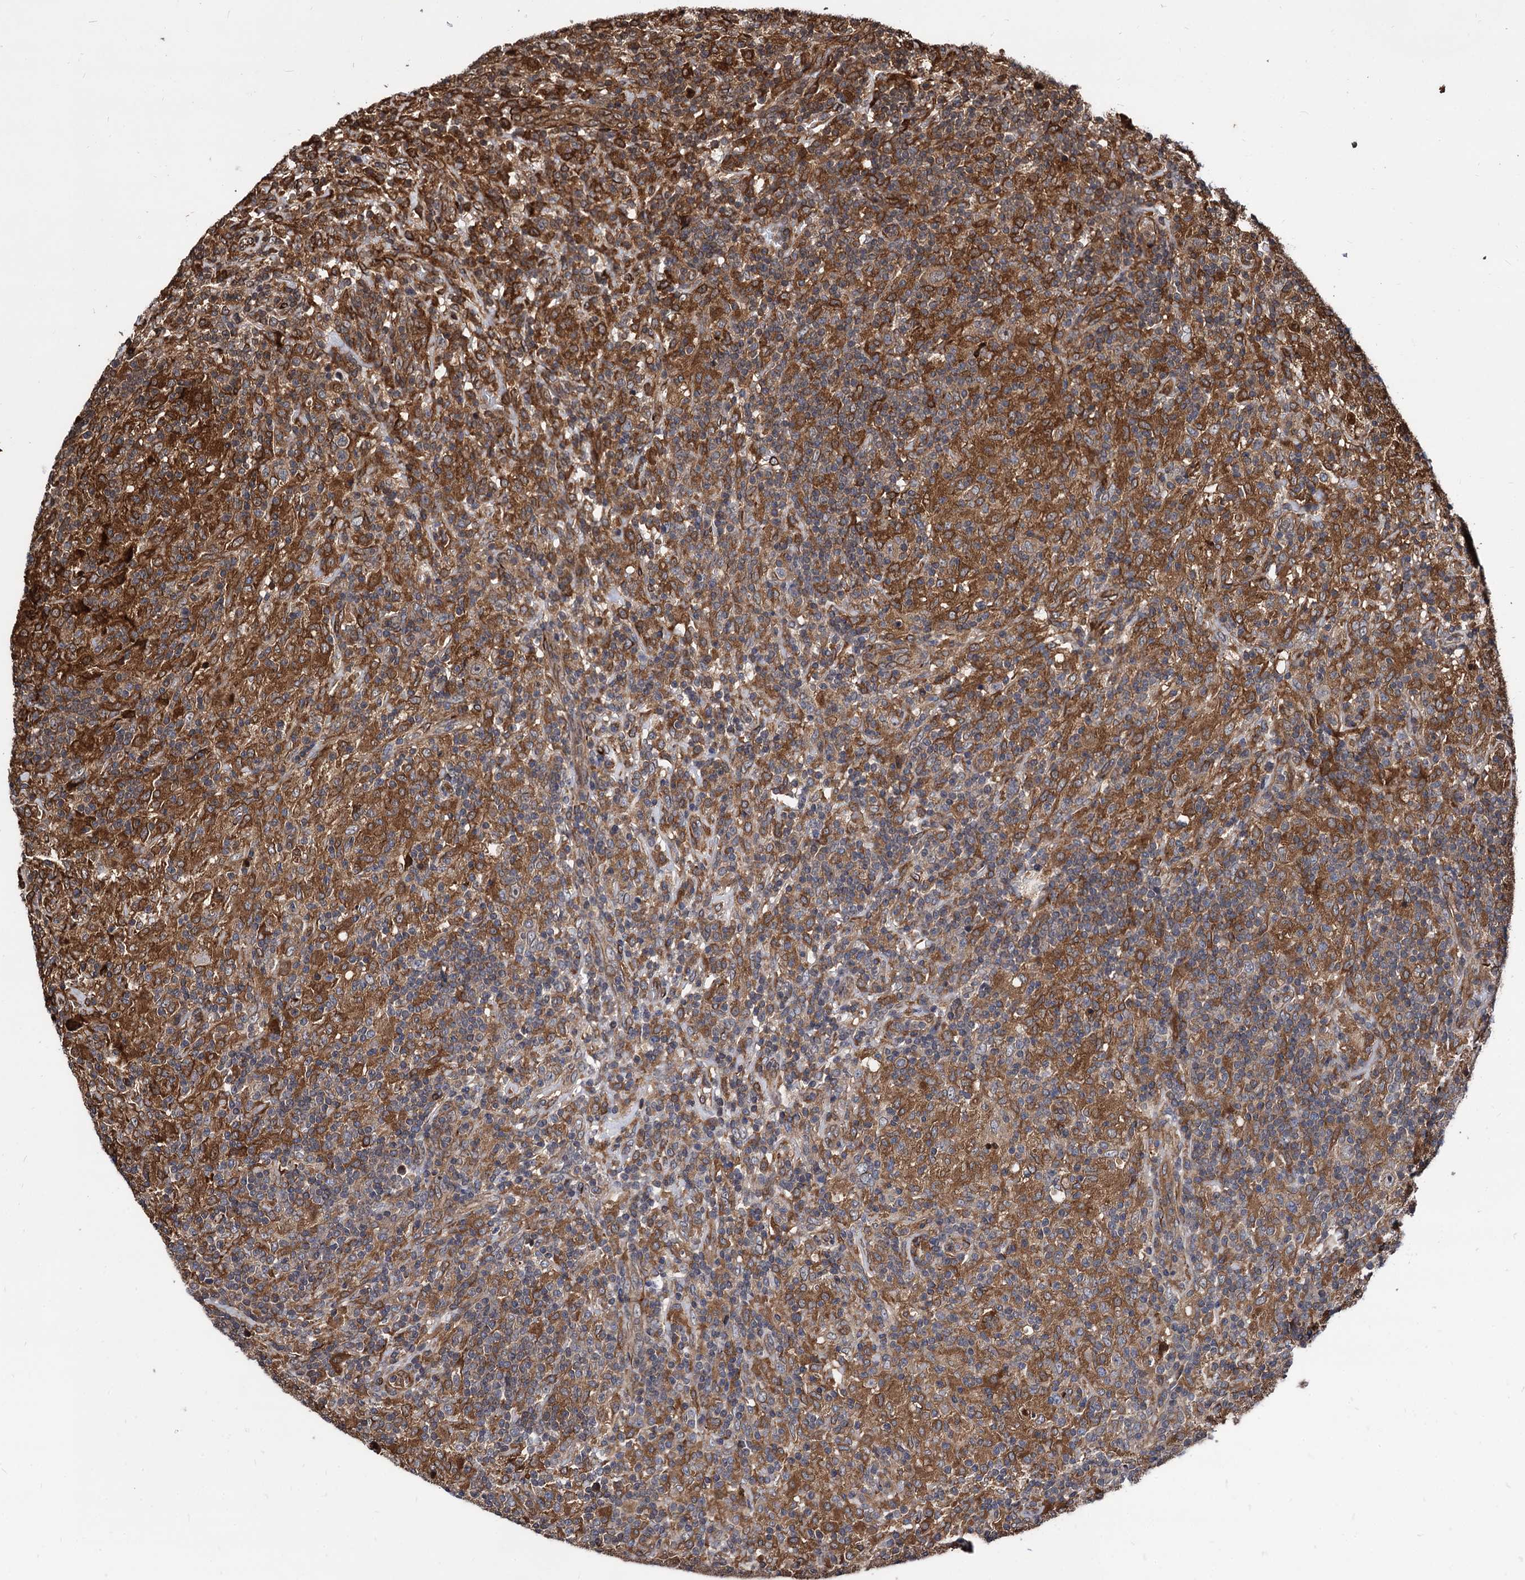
{"staining": {"intensity": "moderate", "quantity": "<25%", "location": "cytoplasmic/membranous"}, "tissue": "lymphoma", "cell_type": "Tumor cells", "image_type": "cancer", "snomed": [{"axis": "morphology", "description": "Hodgkin's disease, NOS"}, {"axis": "topography", "description": "Lymph node"}], "caption": "Hodgkin's disease stained with a protein marker shows moderate staining in tumor cells.", "gene": "ANKRD12", "patient": {"sex": "male", "age": 70}}